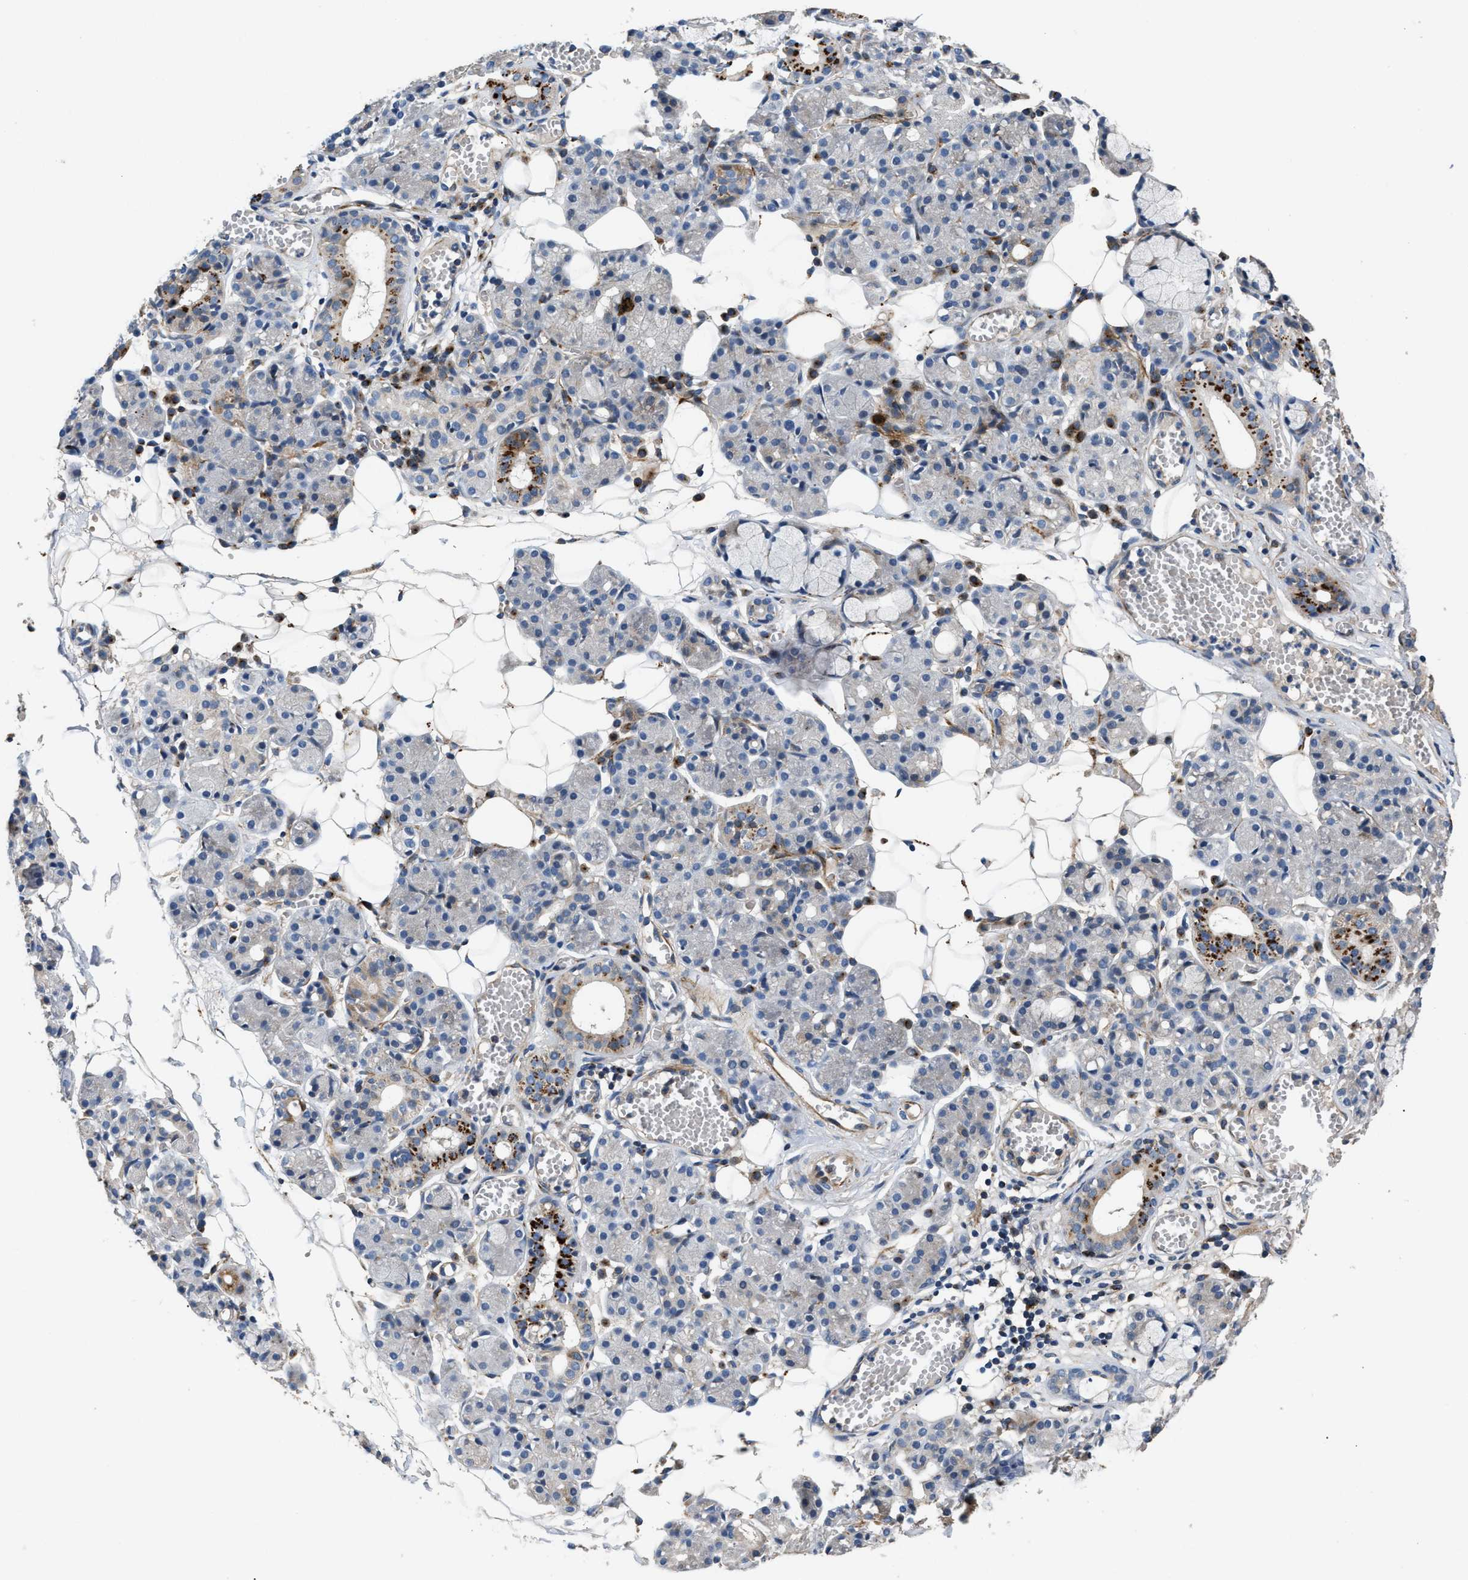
{"staining": {"intensity": "strong", "quantity": "<25%", "location": "cytoplasmic/membranous"}, "tissue": "salivary gland", "cell_type": "Glandular cells", "image_type": "normal", "snomed": [{"axis": "morphology", "description": "Normal tissue, NOS"}, {"axis": "topography", "description": "Salivary gland"}], "caption": "High-magnification brightfield microscopy of normal salivary gland stained with DAB (3,3'-diaminobenzidine) (brown) and counterstained with hematoxylin (blue). glandular cells exhibit strong cytoplasmic/membranous staining is present in approximately<25% of cells.", "gene": "IL17RC", "patient": {"sex": "male", "age": 63}}